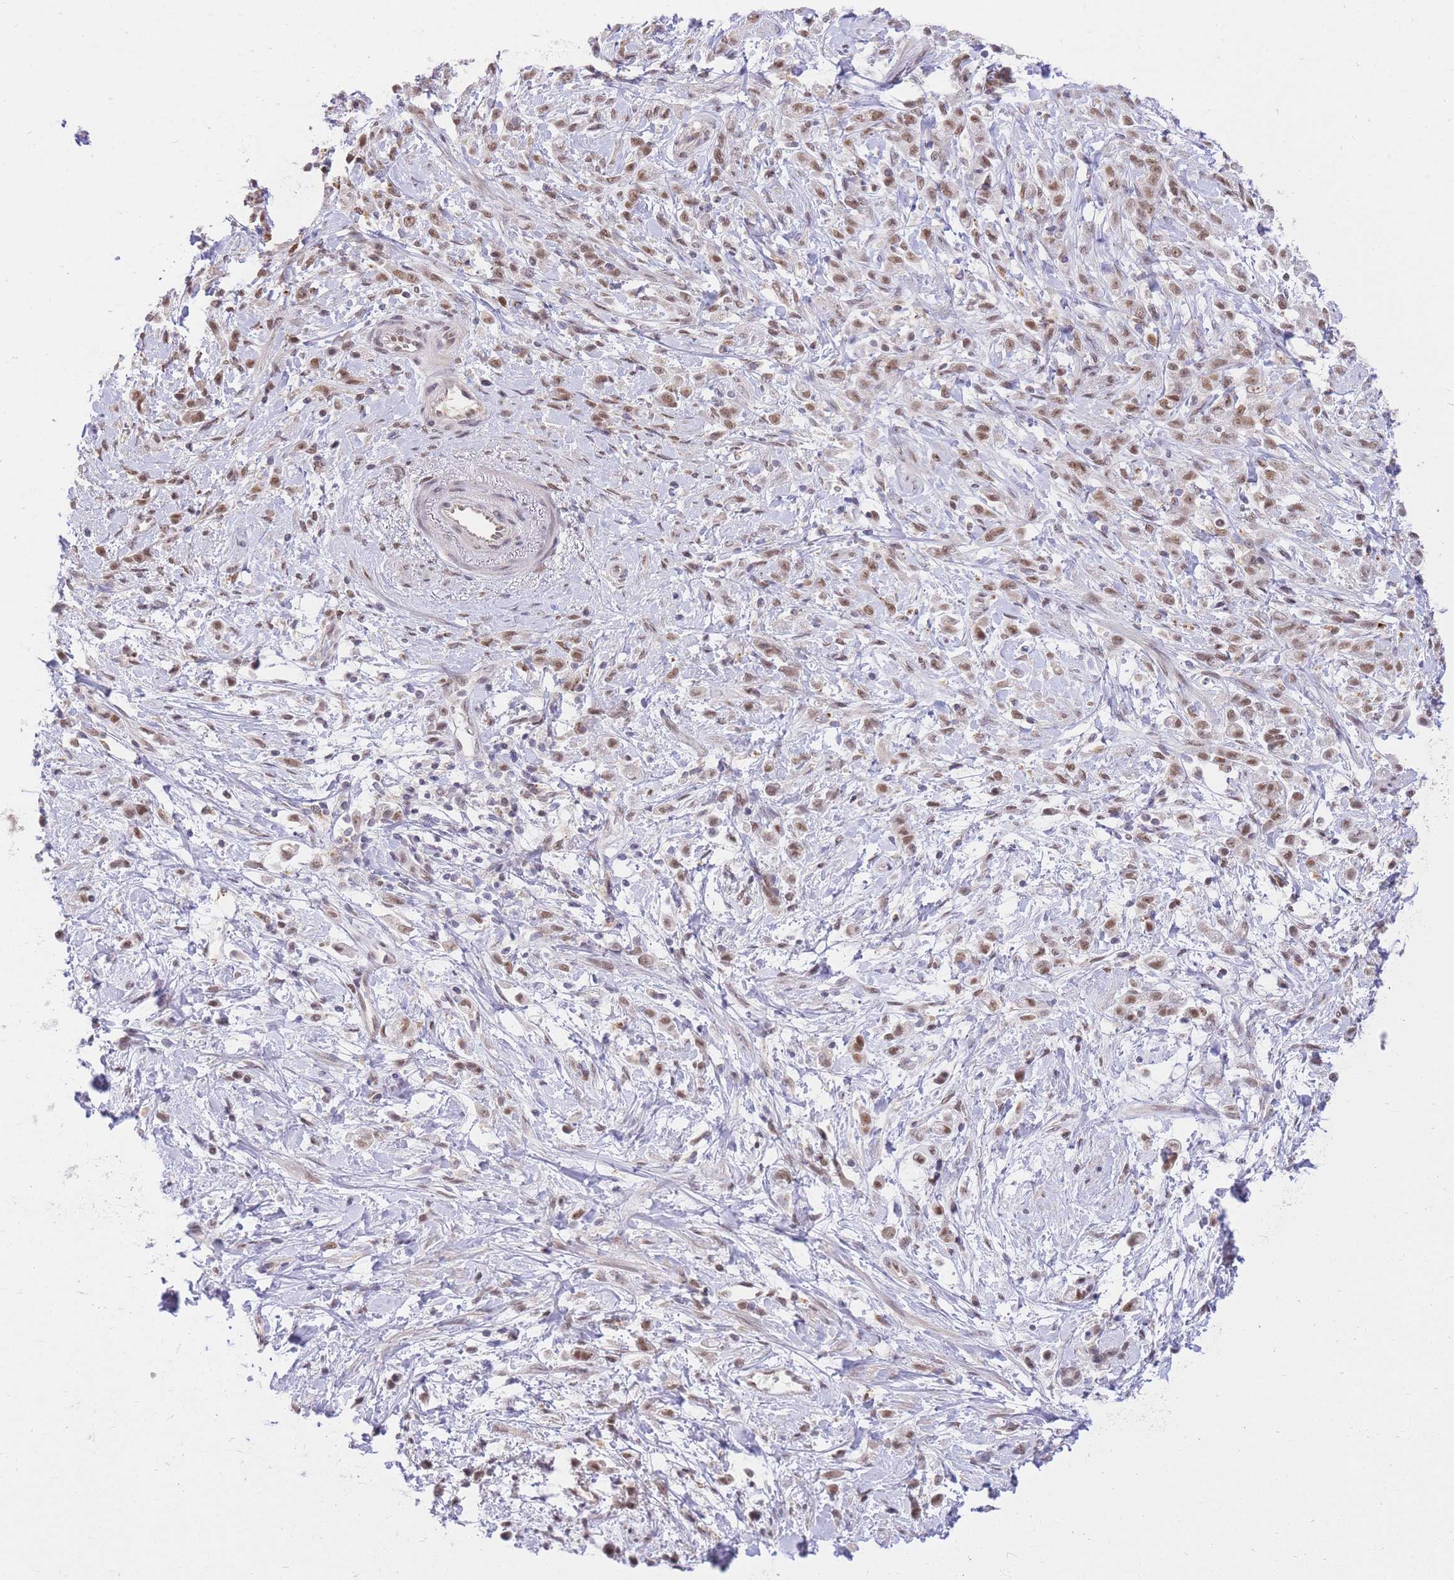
{"staining": {"intensity": "moderate", "quantity": ">75%", "location": "nuclear"}, "tissue": "stomach cancer", "cell_type": "Tumor cells", "image_type": "cancer", "snomed": [{"axis": "morphology", "description": "Adenocarcinoma, NOS"}, {"axis": "topography", "description": "Stomach"}], "caption": "Tumor cells show medium levels of moderate nuclear expression in about >75% of cells in human stomach cancer (adenocarcinoma). (DAB = brown stain, brightfield microscopy at high magnification).", "gene": "UBXN7", "patient": {"sex": "female", "age": 60}}